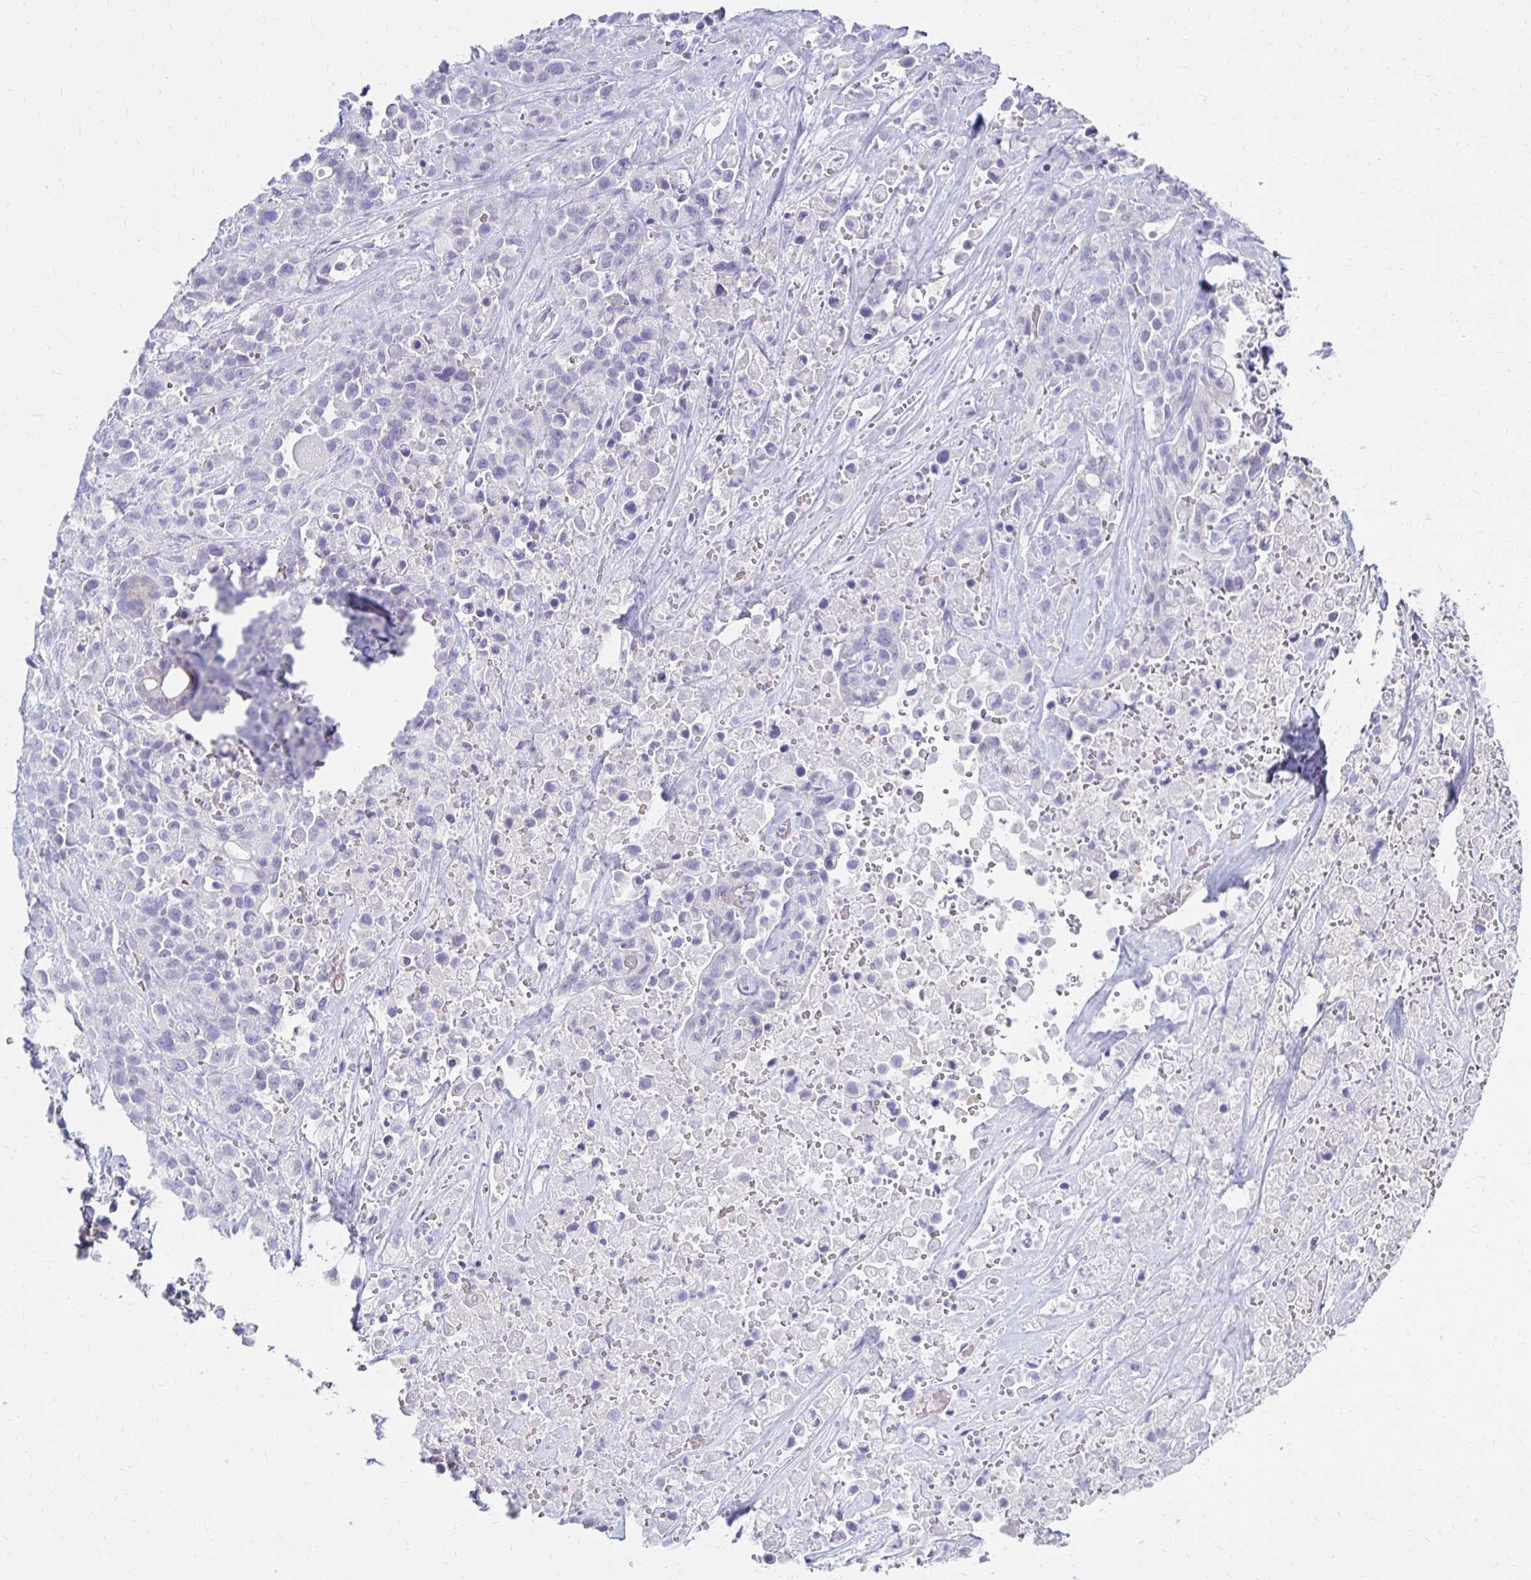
{"staining": {"intensity": "negative", "quantity": "none", "location": "none"}, "tissue": "pancreatic cancer", "cell_type": "Tumor cells", "image_type": "cancer", "snomed": [{"axis": "morphology", "description": "Adenocarcinoma, NOS"}, {"axis": "topography", "description": "Pancreas"}], "caption": "Pancreatic cancer stained for a protein using immunohistochemistry (IHC) demonstrates no staining tumor cells.", "gene": "FNTB", "patient": {"sex": "male", "age": 44}}